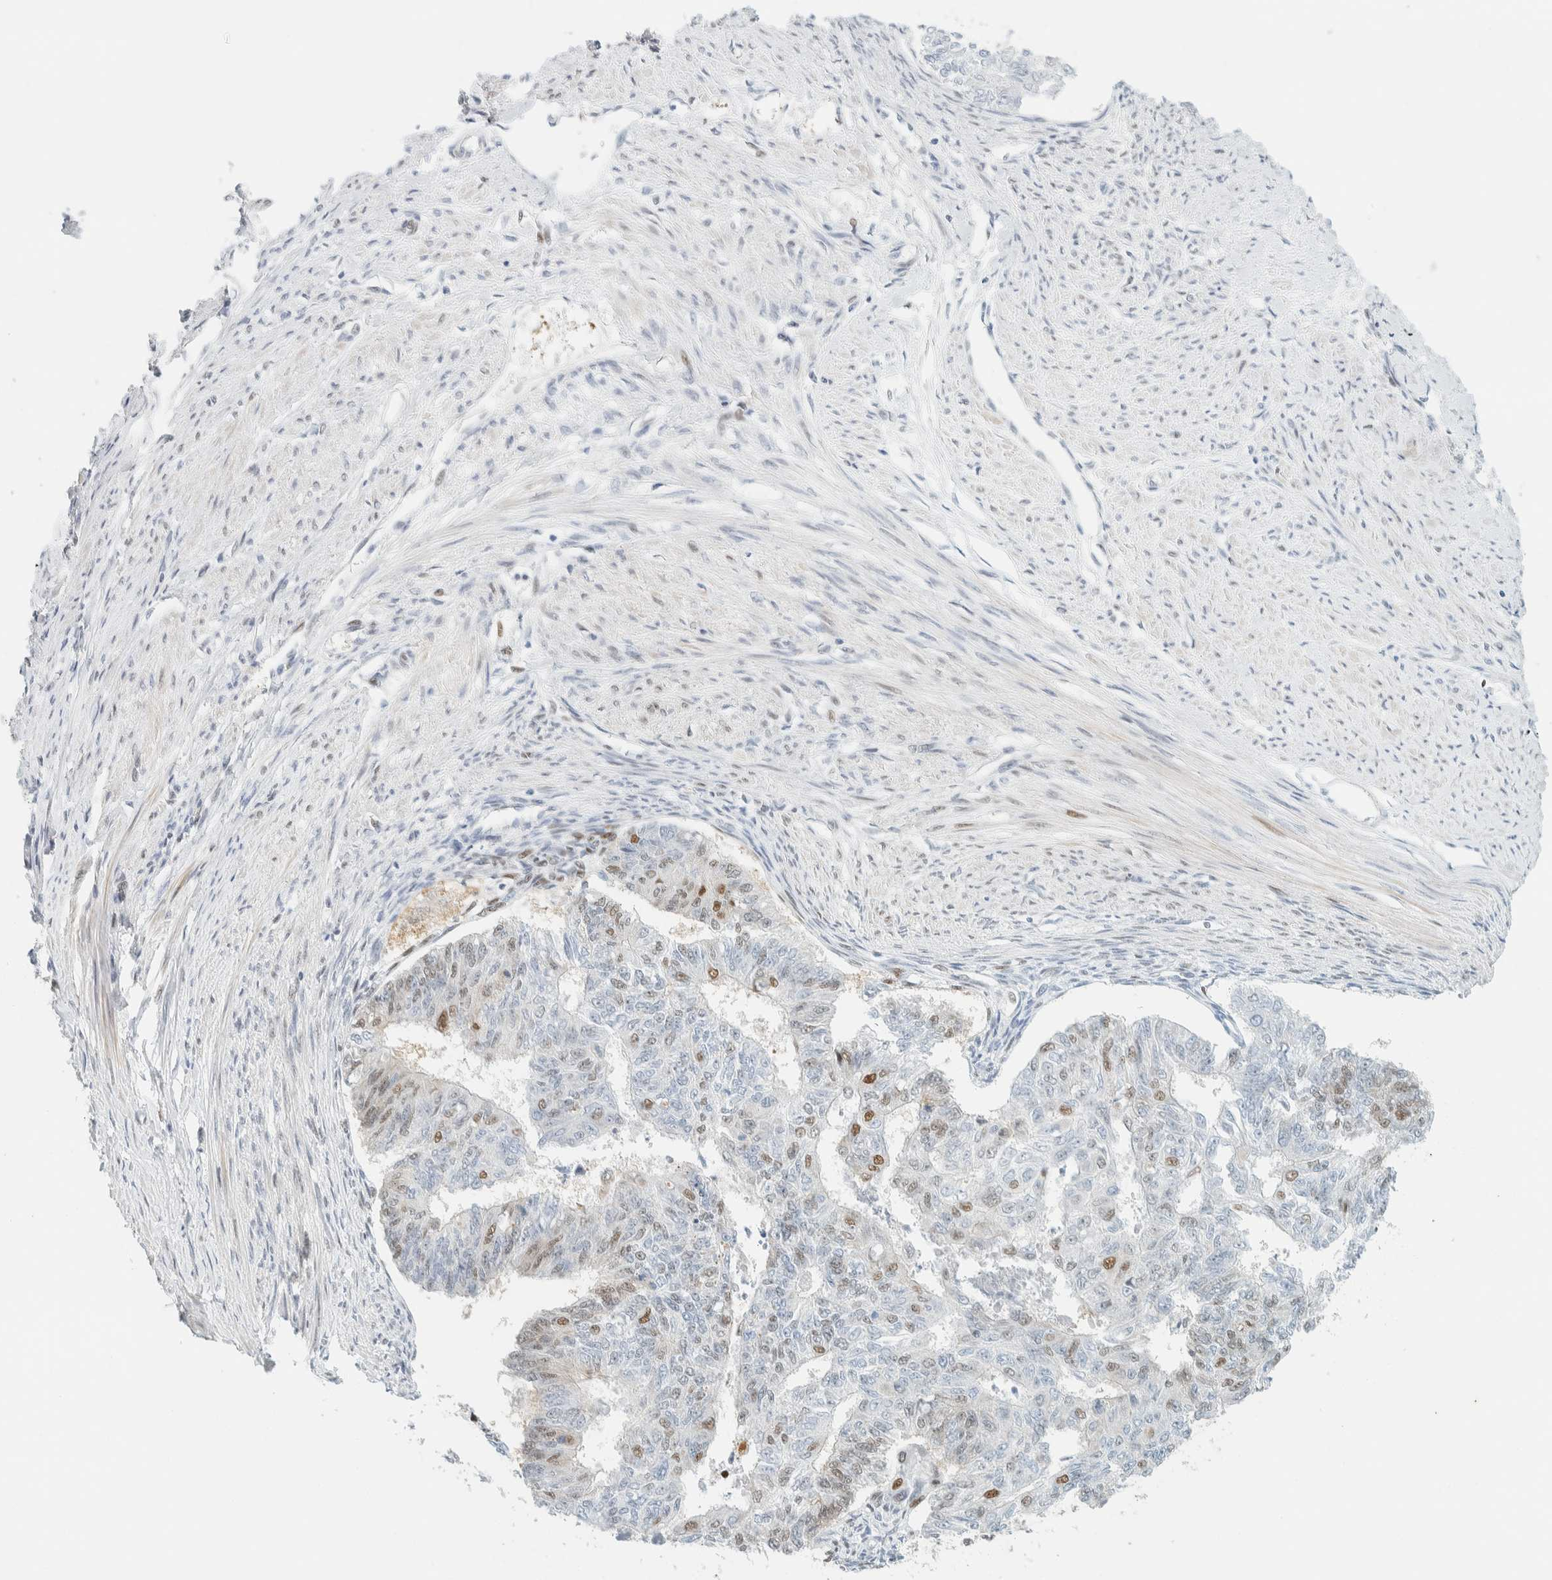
{"staining": {"intensity": "moderate", "quantity": "<25%", "location": "nuclear"}, "tissue": "endometrial cancer", "cell_type": "Tumor cells", "image_type": "cancer", "snomed": [{"axis": "morphology", "description": "Adenocarcinoma, NOS"}, {"axis": "topography", "description": "Endometrium"}], "caption": "A brown stain highlights moderate nuclear expression of a protein in human endometrial cancer tumor cells.", "gene": "ZNF683", "patient": {"sex": "female", "age": 32}}